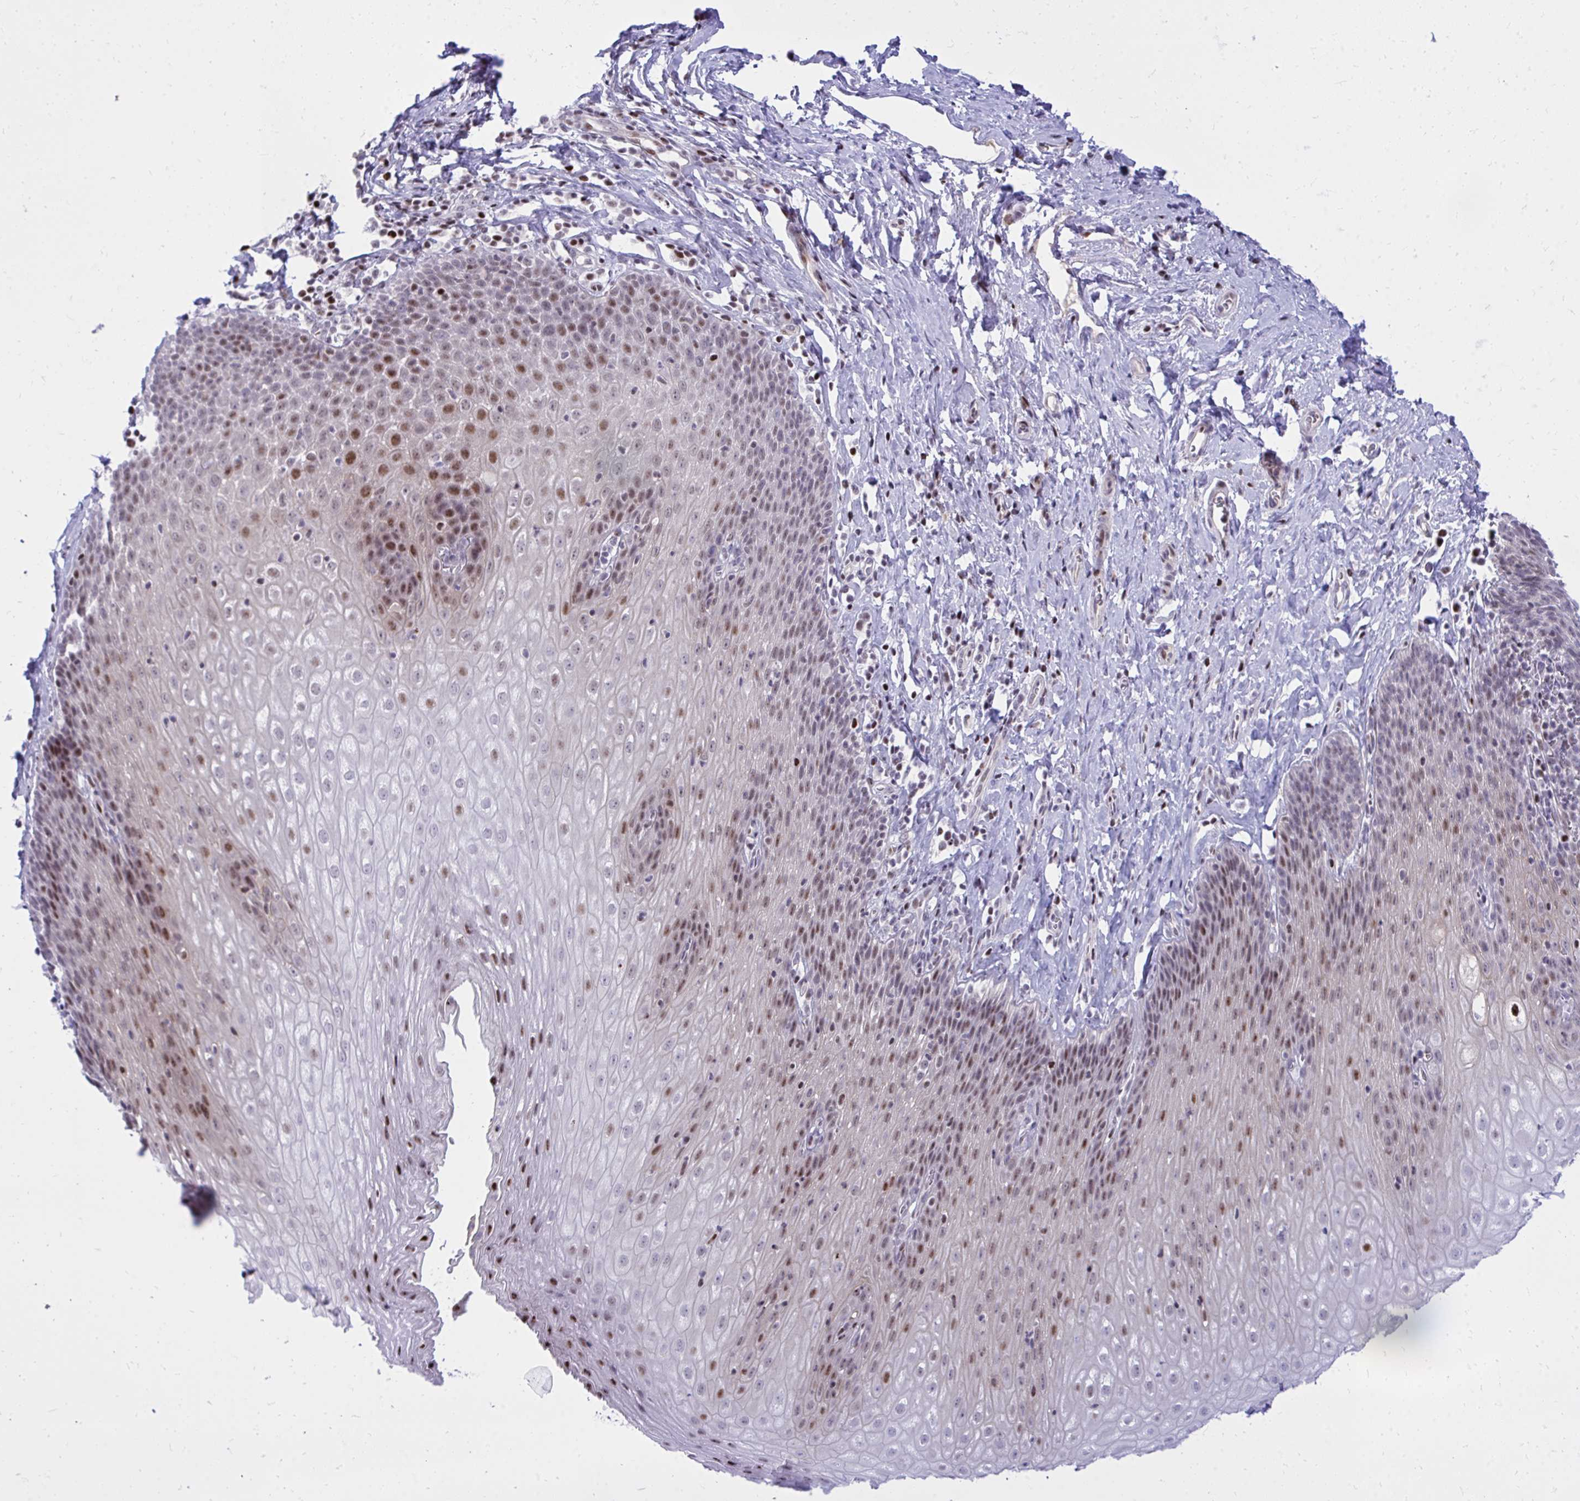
{"staining": {"intensity": "strong", "quantity": "25%-75%", "location": "nuclear"}, "tissue": "esophagus", "cell_type": "Squamous epithelial cells", "image_type": "normal", "snomed": [{"axis": "morphology", "description": "Normal tissue, NOS"}, {"axis": "topography", "description": "Esophagus"}], "caption": "Immunohistochemistry (IHC) of benign human esophagus demonstrates high levels of strong nuclear positivity in approximately 25%-75% of squamous epithelial cells.", "gene": "C14orf39", "patient": {"sex": "female", "age": 61}}